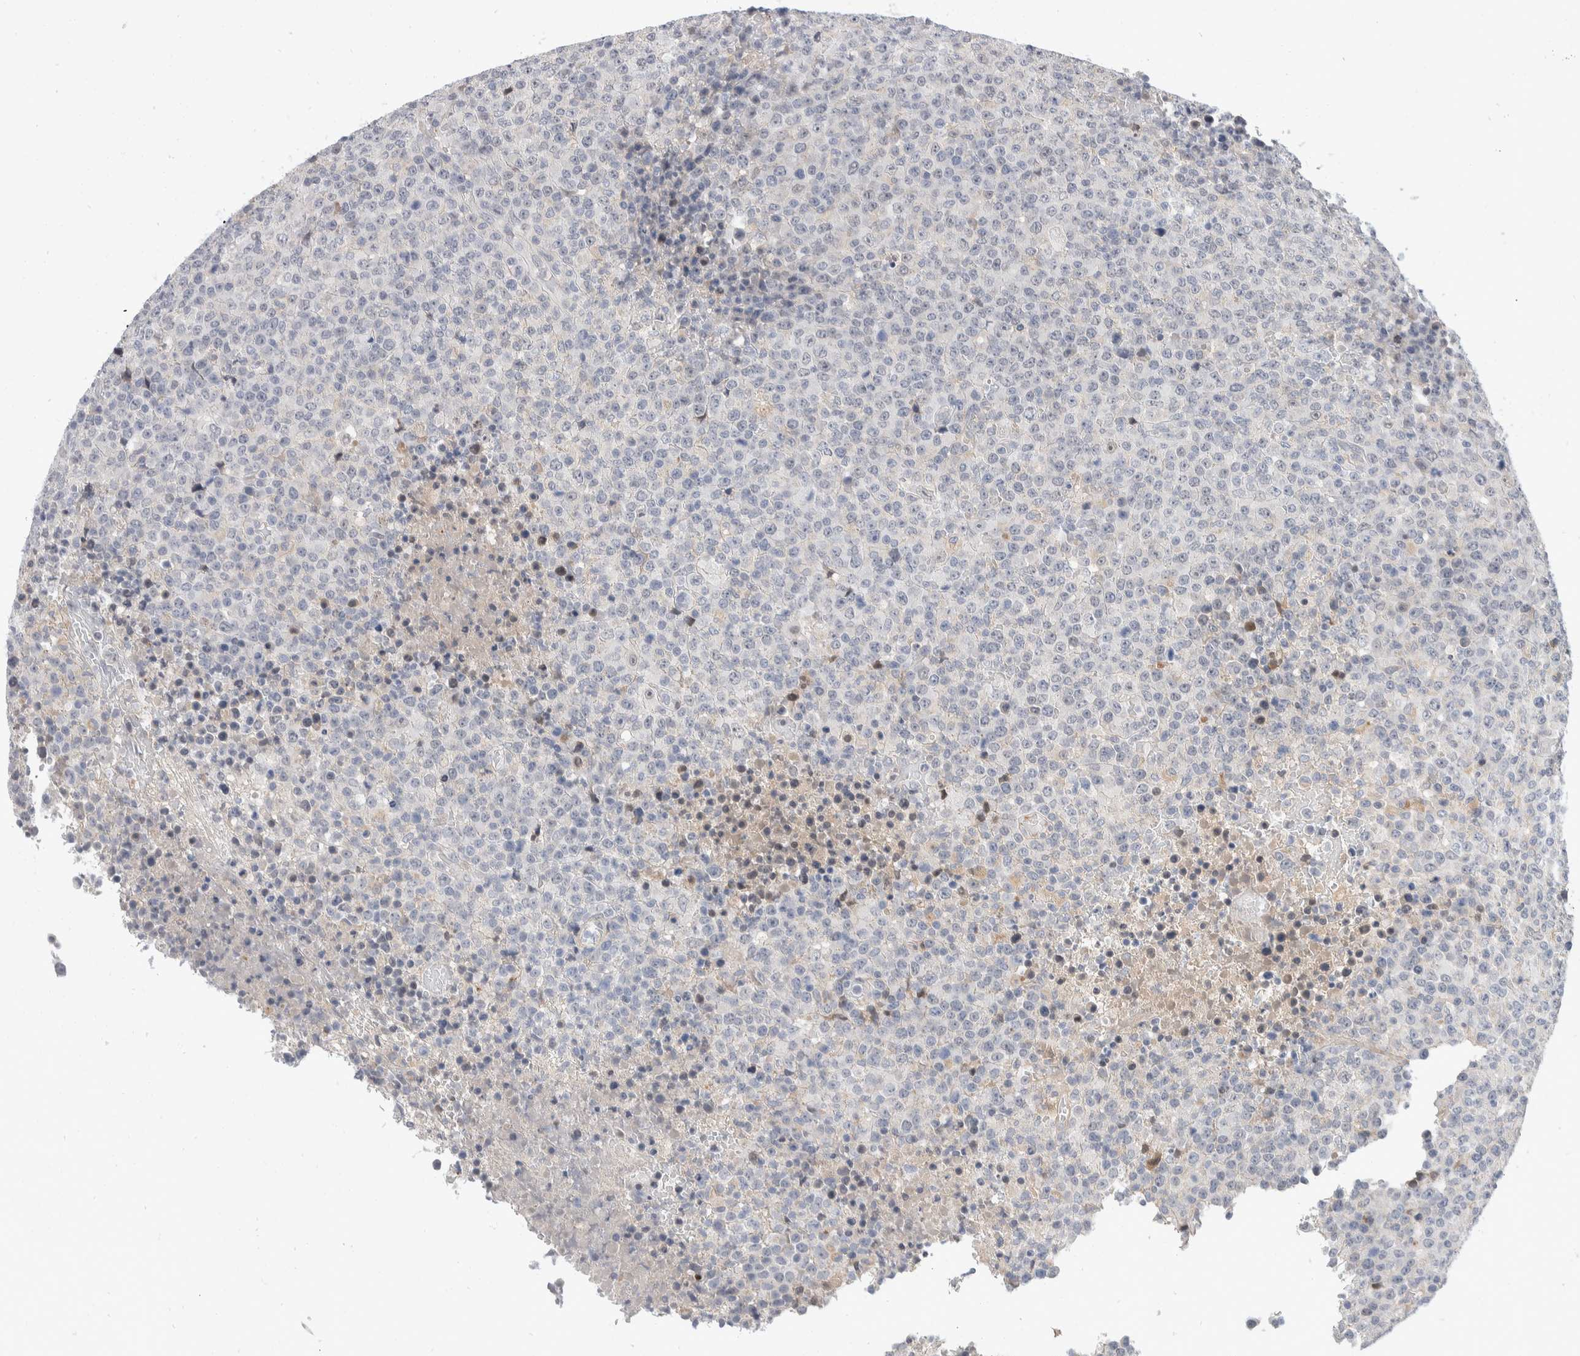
{"staining": {"intensity": "negative", "quantity": "none", "location": "none"}, "tissue": "lymphoma", "cell_type": "Tumor cells", "image_type": "cancer", "snomed": [{"axis": "morphology", "description": "Malignant lymphoma, non-Hodgkin's type, High grade"}, {"axis": "topography", "description": "Lymph node"}], "caption": "Tumor cells show no significant positivity in lymphoma.", "gene": "CATSPERD", "patient": {"sex": "male", "age": 13}}